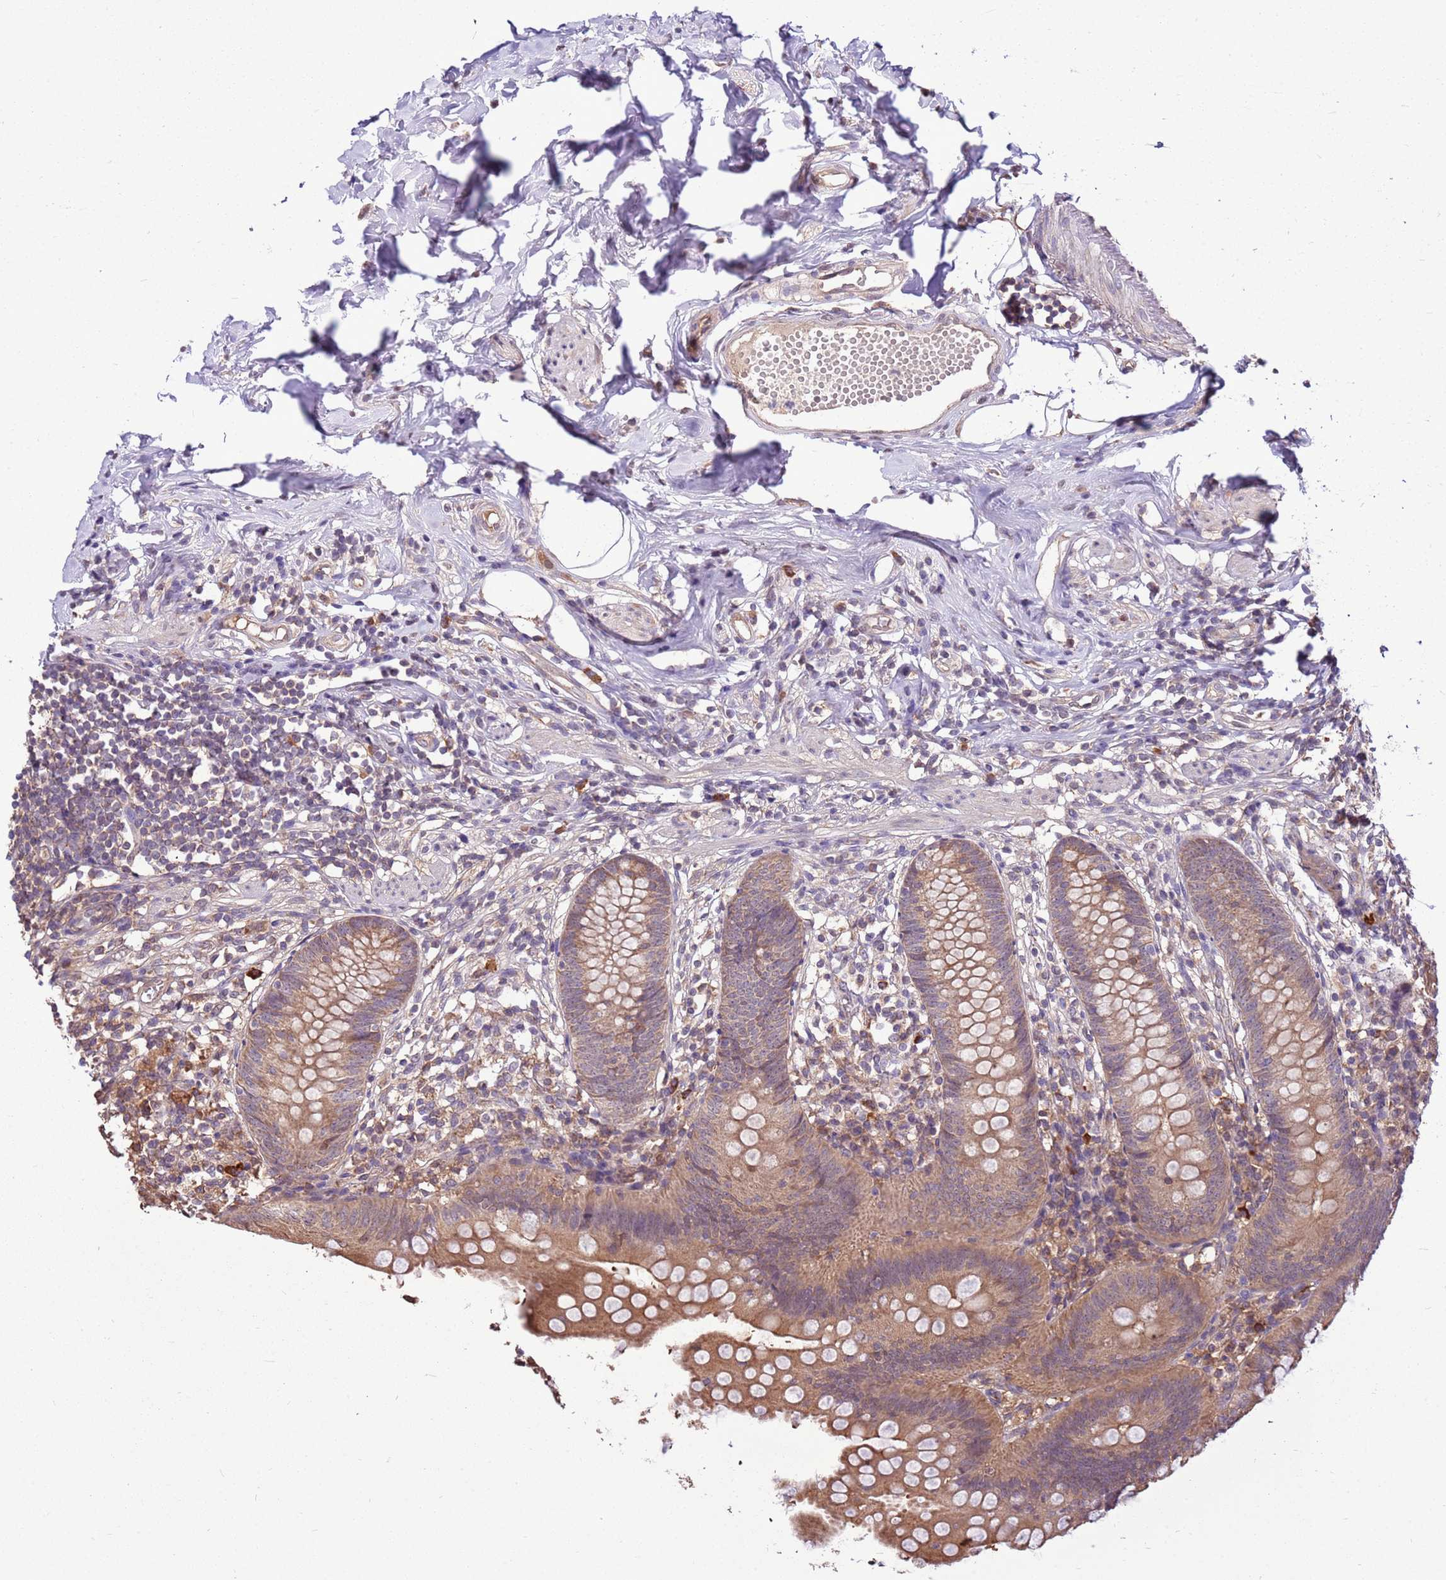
{"staining": {"intensity": "weak", "quantity": ">75%", "location": "cytoplasmic/membranous"}, "tissue": "appendix", "cell_type": "Glandular cells", "image_type": "normal", "snomed": [{"axis": "morphology", "description": "Normal tissue, NOS"}, {"axis": "topography", "description": "Appendix"}], "caption": "Immunohistochemical staining of normal human appendix reveals >75% levels of weak cytoplasmic/membranous protein expression in approximately >75% of glandular cells. (IHC, brightfield microscopy, high magnification).", "gene": "BBS5", "patient": {"sex": "female", "age": 62}}